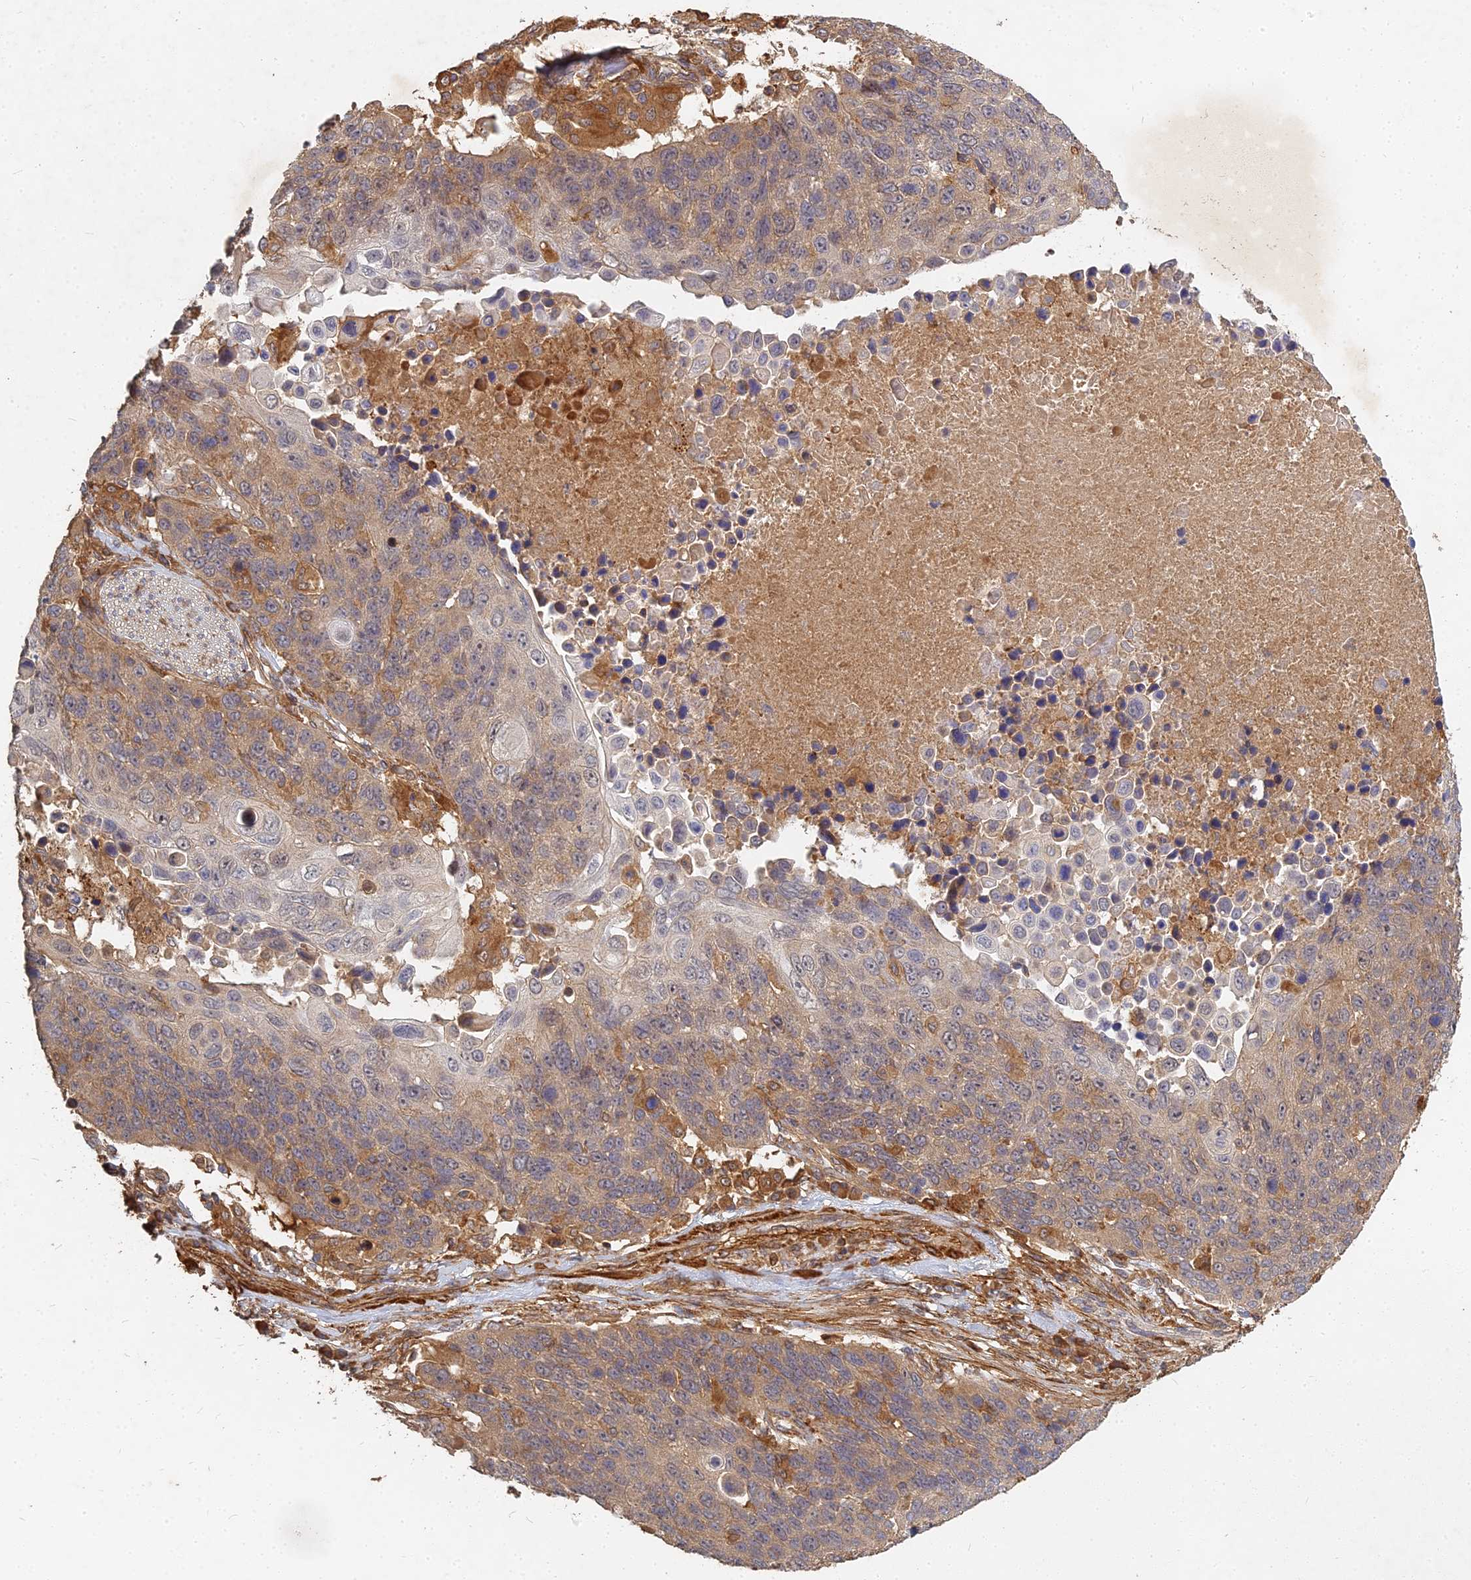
{"staining": {"intensity": "weak", "quantity": "25%-75%", "location": "cytoplasmic/membranous"}, "tissue": "lung cancer", "cell_type": "Tumor cells", "image_type": "cancer", "snomed": [{"axis": "morphology", "description": "Normal tissue, NOS"}, {"axis": "morphology", "description": "Squamous cell carcinoma, NOS"}, {"axis": "topography", "description": "Lymph node"}, {"axis": "topography", "description": "Lung"}], "caption": "About 25%-75% of tumor cells in human lung cancer (squamous cell carcinoma) exhibit weak cytoplasmic/membranous protein expression as visualized by brown immunohistochemical staining.", "gene": "UBE2W", "patient": {"sex": "male", "age": 66}}